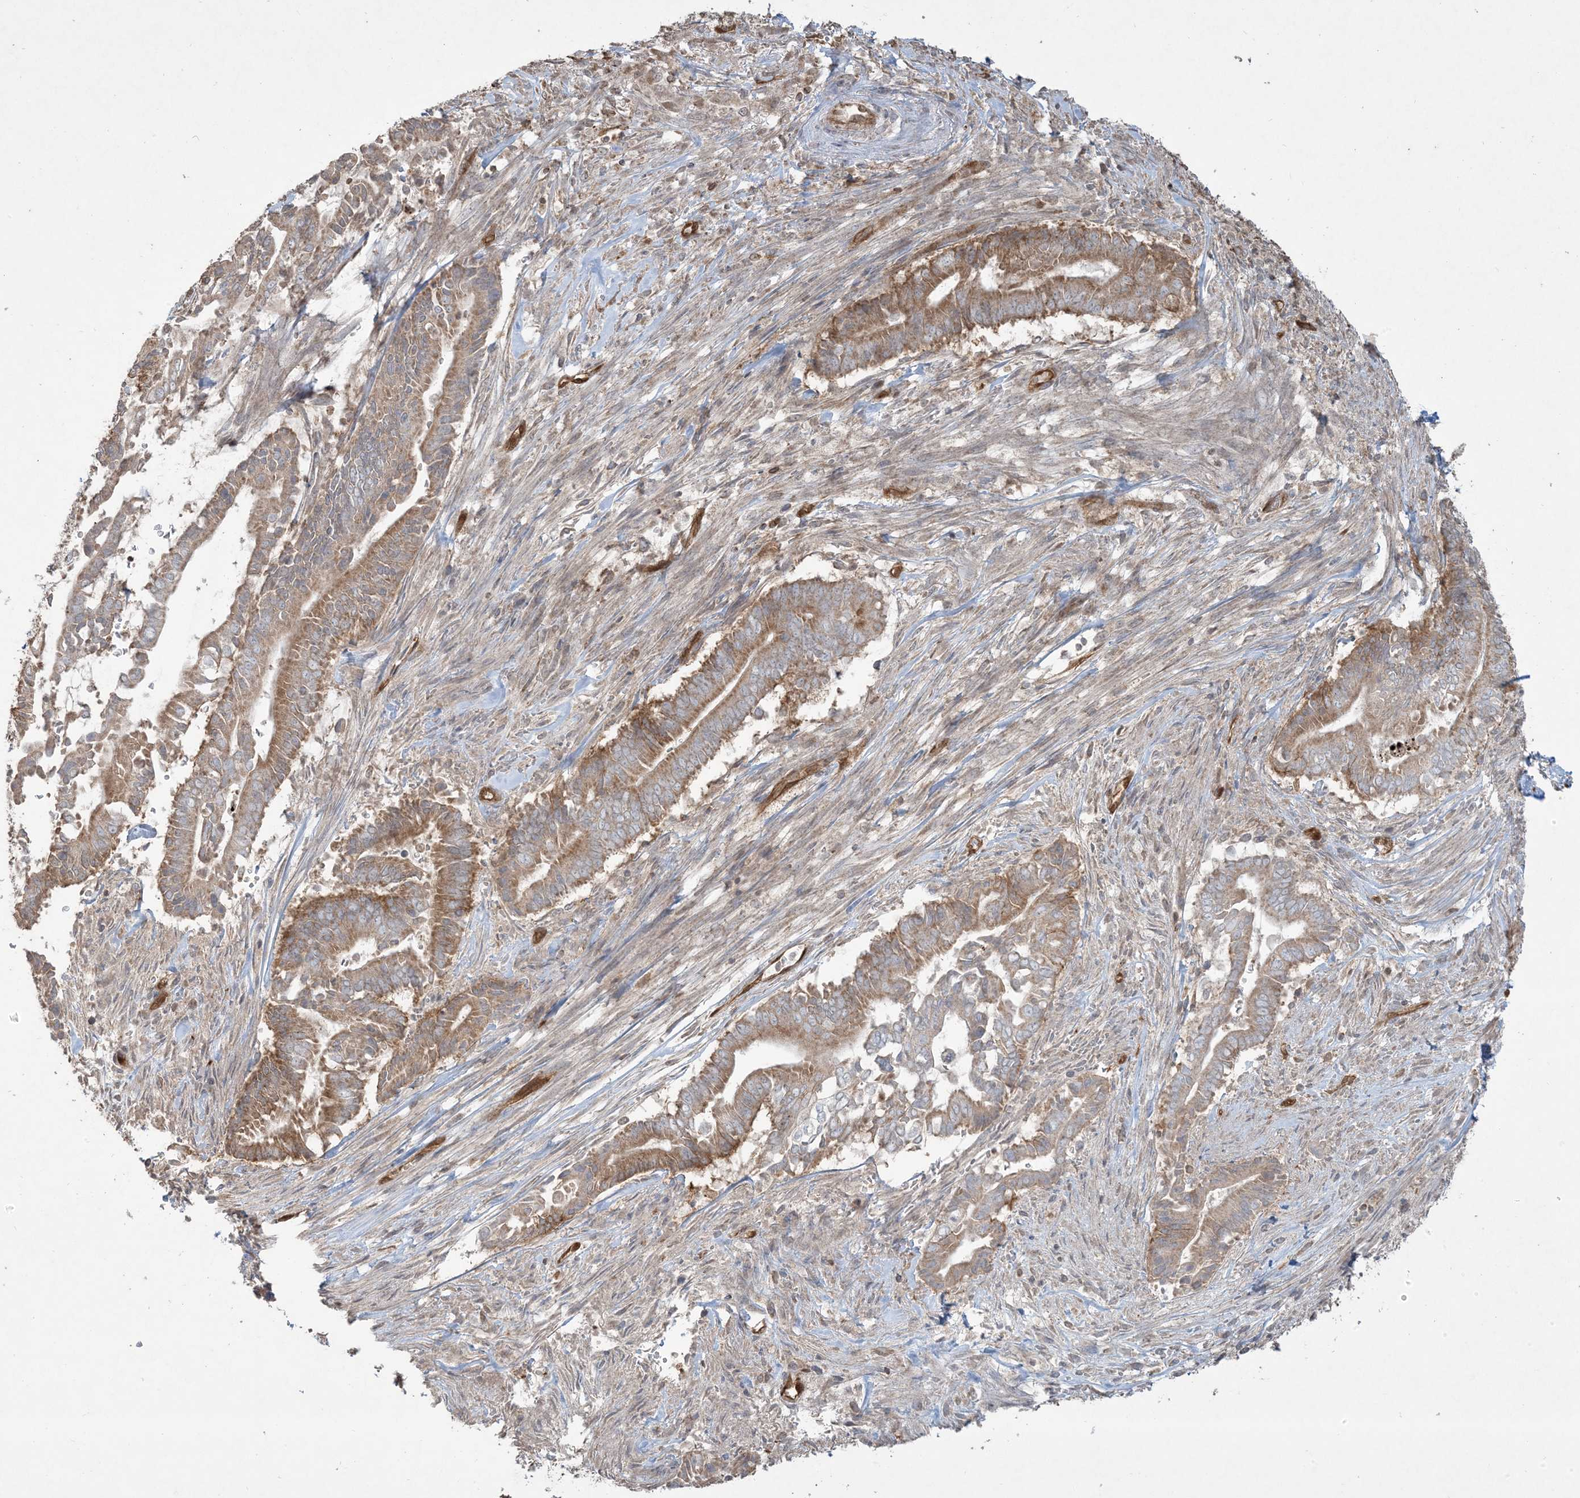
{"staining": {"intensity": "moderate", "quantity": ">75%", "location": "cytoplasmic/membranous"}, "tissue": "pancreatic cancer", "cell_type": "Tumor cells", "image_type": "cancer", "snomed": [{"axis": "morphology", "description": "Adenocarcinoma, NOS"}, {"axis": "topography", "description": "Pancreas"}], "caption": "Adenocarcinoma (pancreatic) stained with a brown dye shows moderate cytoplasmic/membranous positive positivity in approximately >75% of tumor cells.", "gene": "PPM1F", "patient": {"sex": "male", "age": 68}}